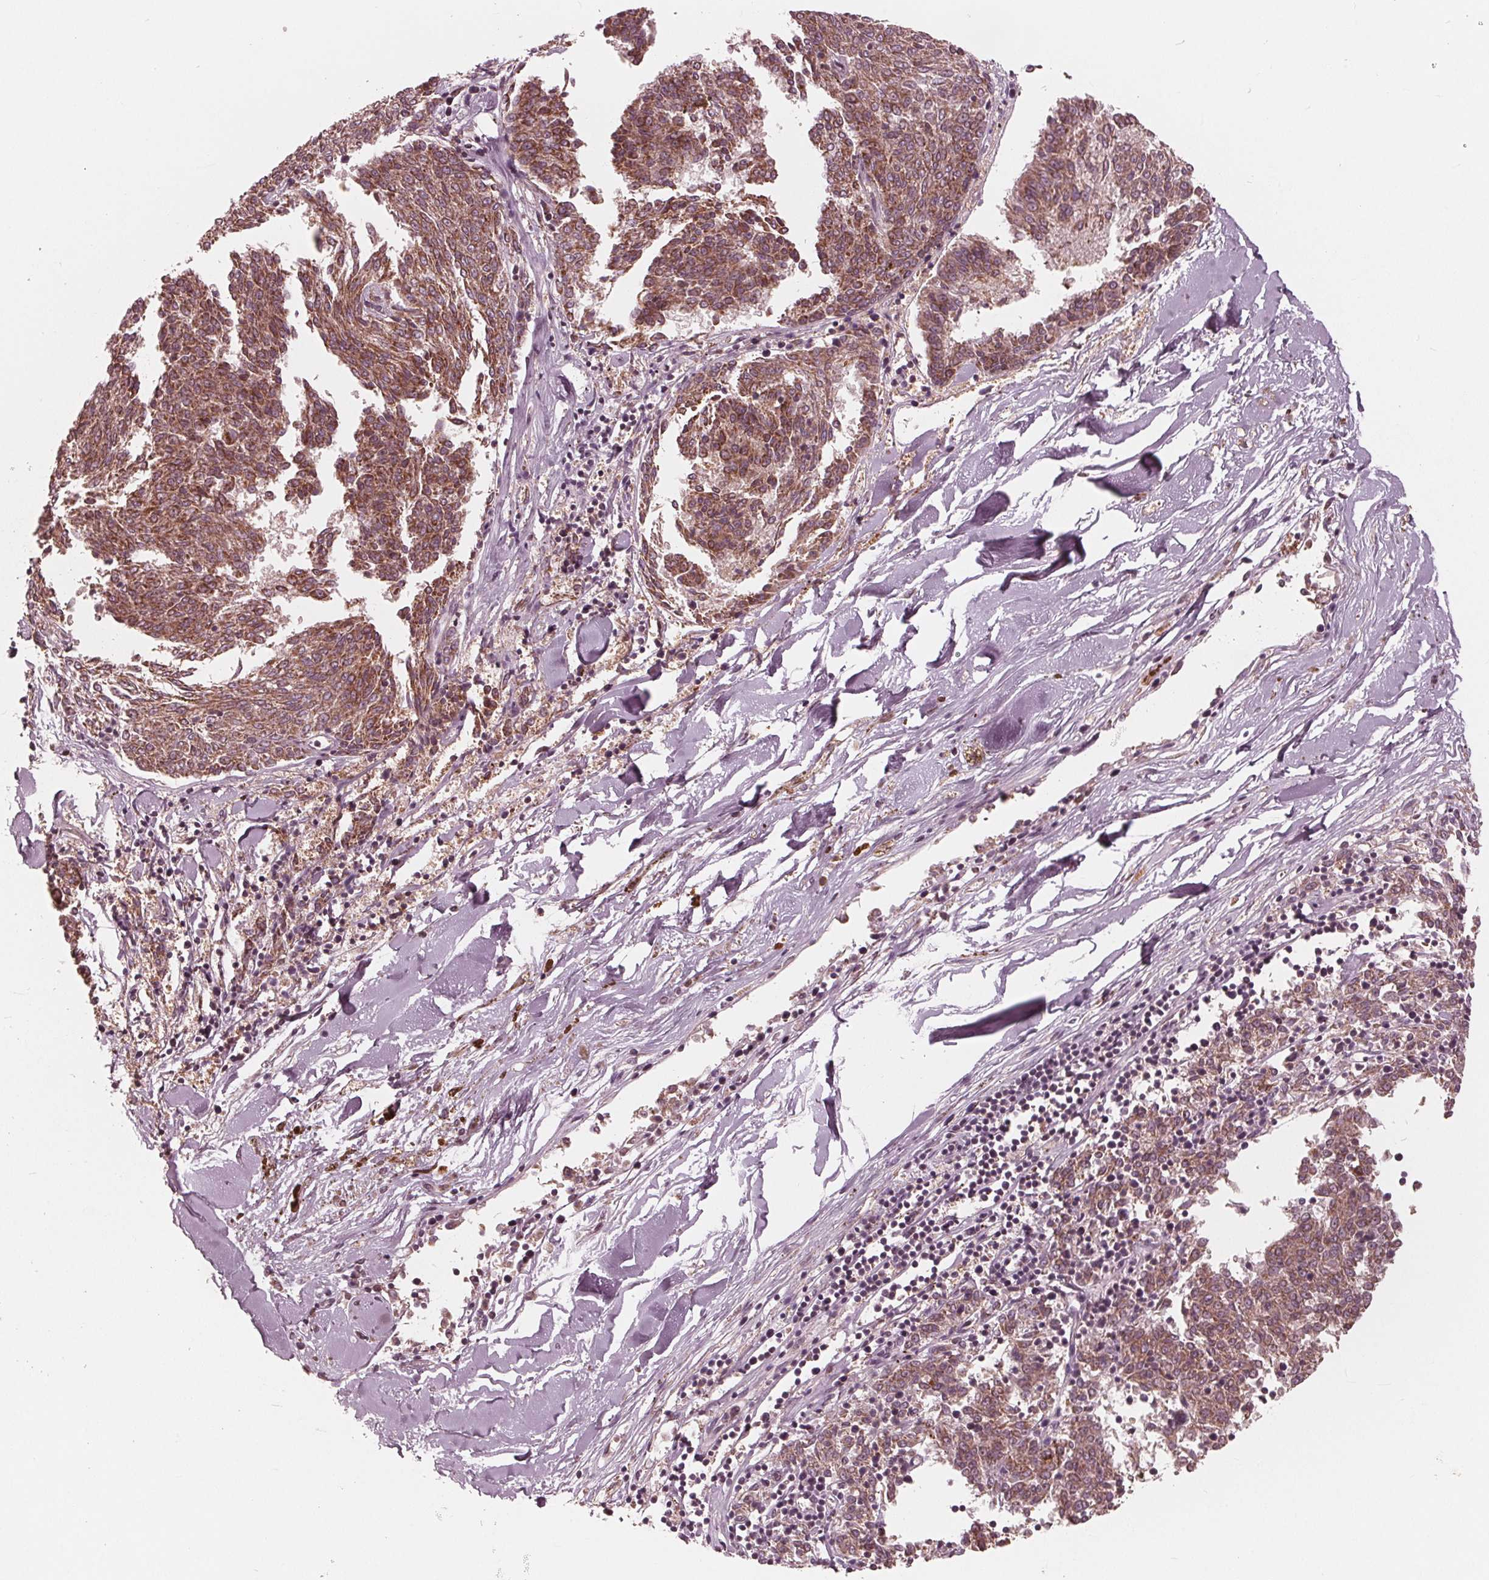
{"staining": {"intensity": "moderate", "quantity": ">75%", "location": "cytoplasmic/membranous"}, "tissue": "melanoma", "cell_type": "Tumor cells", "image_type": "cancer", "snomed": [{"axis": "morphology", "description": "Malignant melanoma, NOS"}, {"axis": "topography", "description": "Skin"}], "caption": "Protein expression by immunohistochemistry (IHC) exhibits moderate cytoplasmic/membranous positivity in about >75% of tumor cells in malignant melanoma. (IHC, brightfield microscopy, high magnification).", "gene": "UBALD1", "patient": {"sex": "female", "age": 72}}